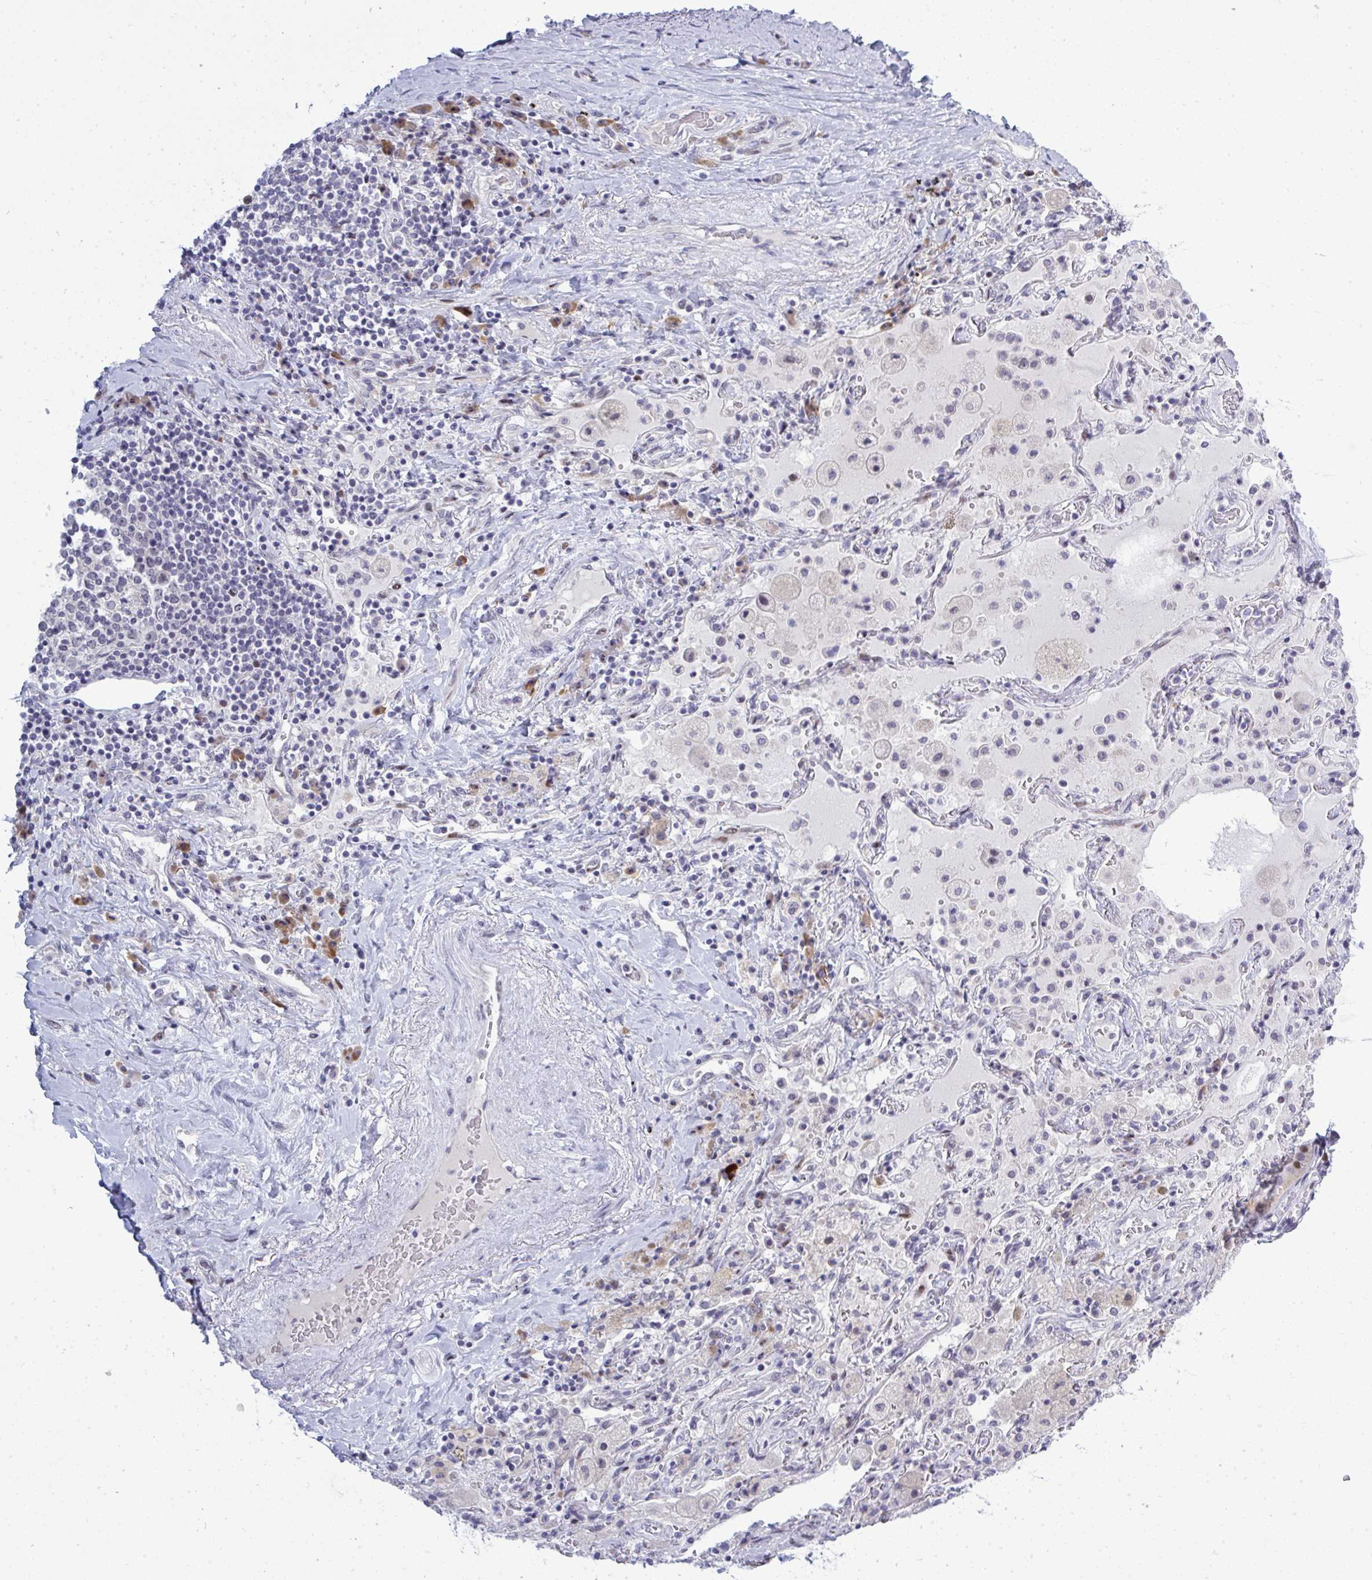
{"staining": {"intensity": "negative", "quantity": "none", "location": "none"}, "tissue": "adipose tissue", "cell_type": "Adipocytes", "image_type": "normal", "snomed": [{"axis": "morphology", "description": "Normal tissue, NOS"}, {"axis": "topography", "description": "Cartilage tissue"}, {"axis": "topography", "description": "Bronchus"}], "caption": "IHC of unremarkable human adipose tissue shows no expression in adipocytes.", "gene": "TAB1", "patient": {"sex": "male", "age": 64}}